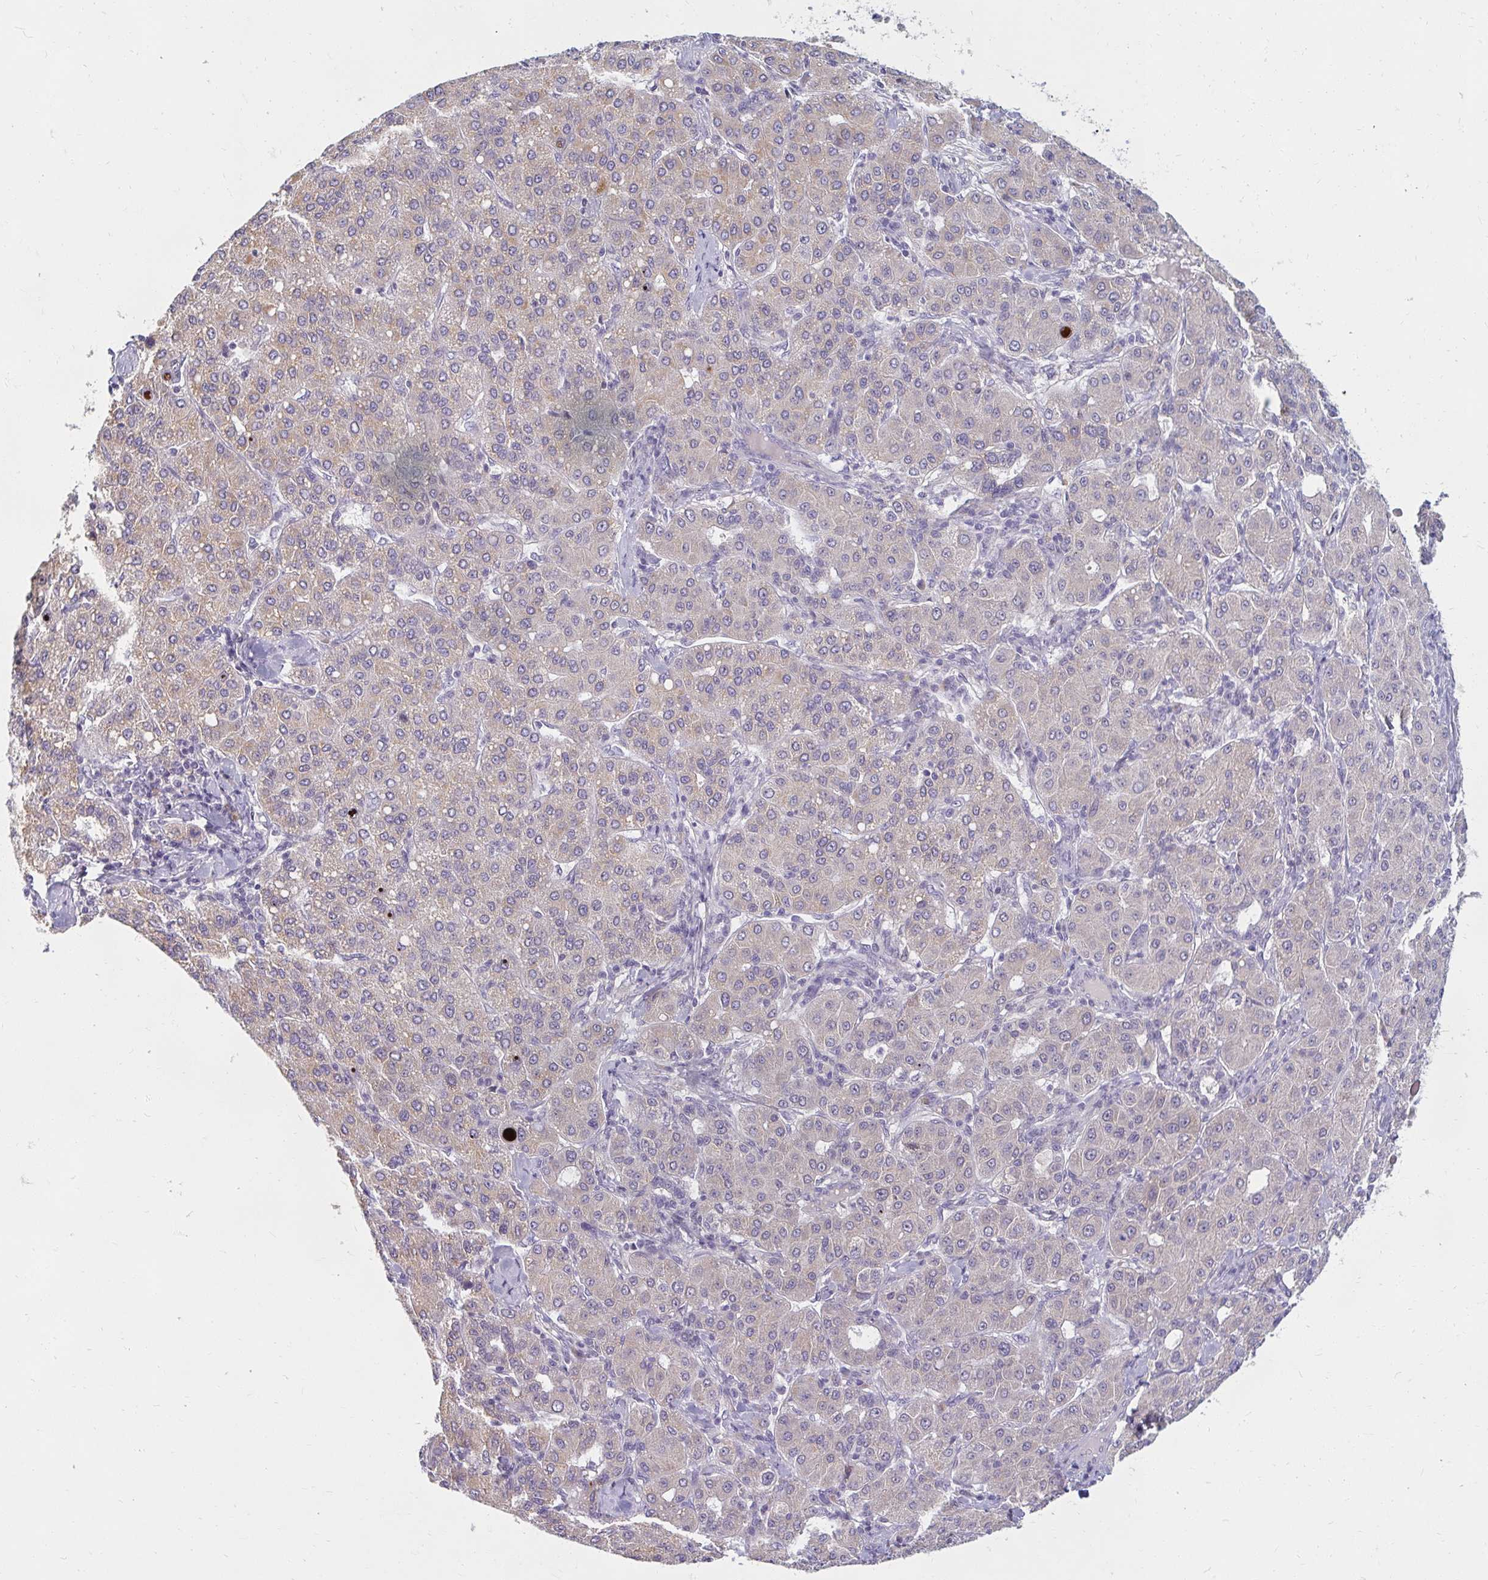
{"staining": {"intensity": "negative", "quantity": "none", "location": "none"}, "tissue": "liver cancer", "cell_type": "Tumor cells", "image_type": "cancer", "snomed": [{"axis": "morphology", "description": "Carcinoma, Hepatocellular, NOS"}, {"axis": "topography", "description": "Liver"}], "caption": "There is no significant positivity in tumor cells of liver hepatocellular carcinoma. (DAB (3,3'-diaminobenzidine) IHC visualized using brightfield microscopy, high magnification).", "gene": "DDN", "patient": {"sex": "male", "age": 65}}